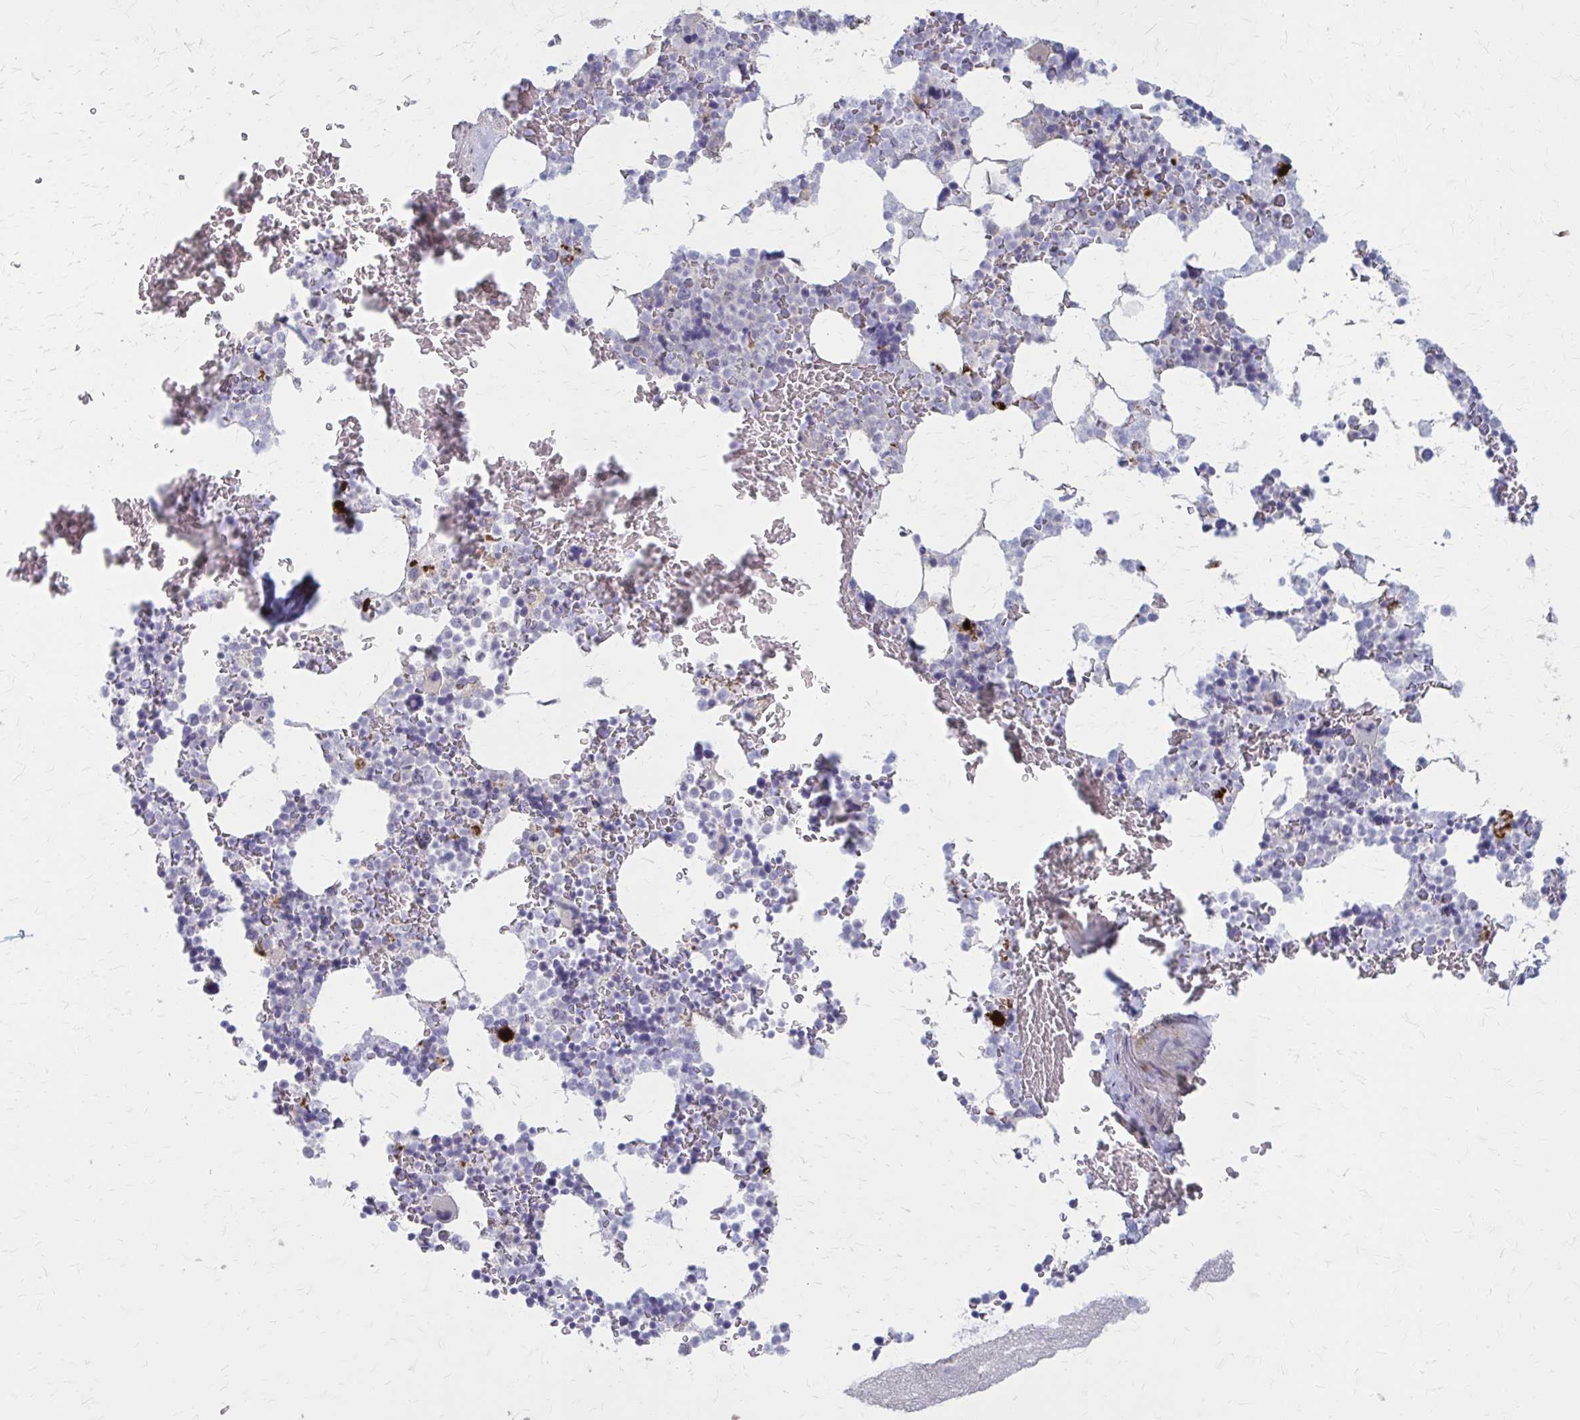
{"staining": {"intensity": "strong", "quantity": "<25%", "location": "cytoplasmic/membranous"}, "tissue": "bone marrow", "cell_type": "Hematopoietic cells", "image_type": "normal", "snomed": [{"axis": "morphology", "description": "Normal tissue, NOS"}, {"axis": "topography", "description": "Bone marrow"}], "caption": "DAB immunohistochemical staining of unremarkable human bone marrow demonstrates strong cytoplasmic/membranous protein expression in about <25% of hematopoietic cells. The protein is stained brown, and the nuclei are stained in blue (DAB IHC with brightfield microscopy, high magnification).", "gene": "SERPIND1", "patient": {"sex": "female", "age": 42}}